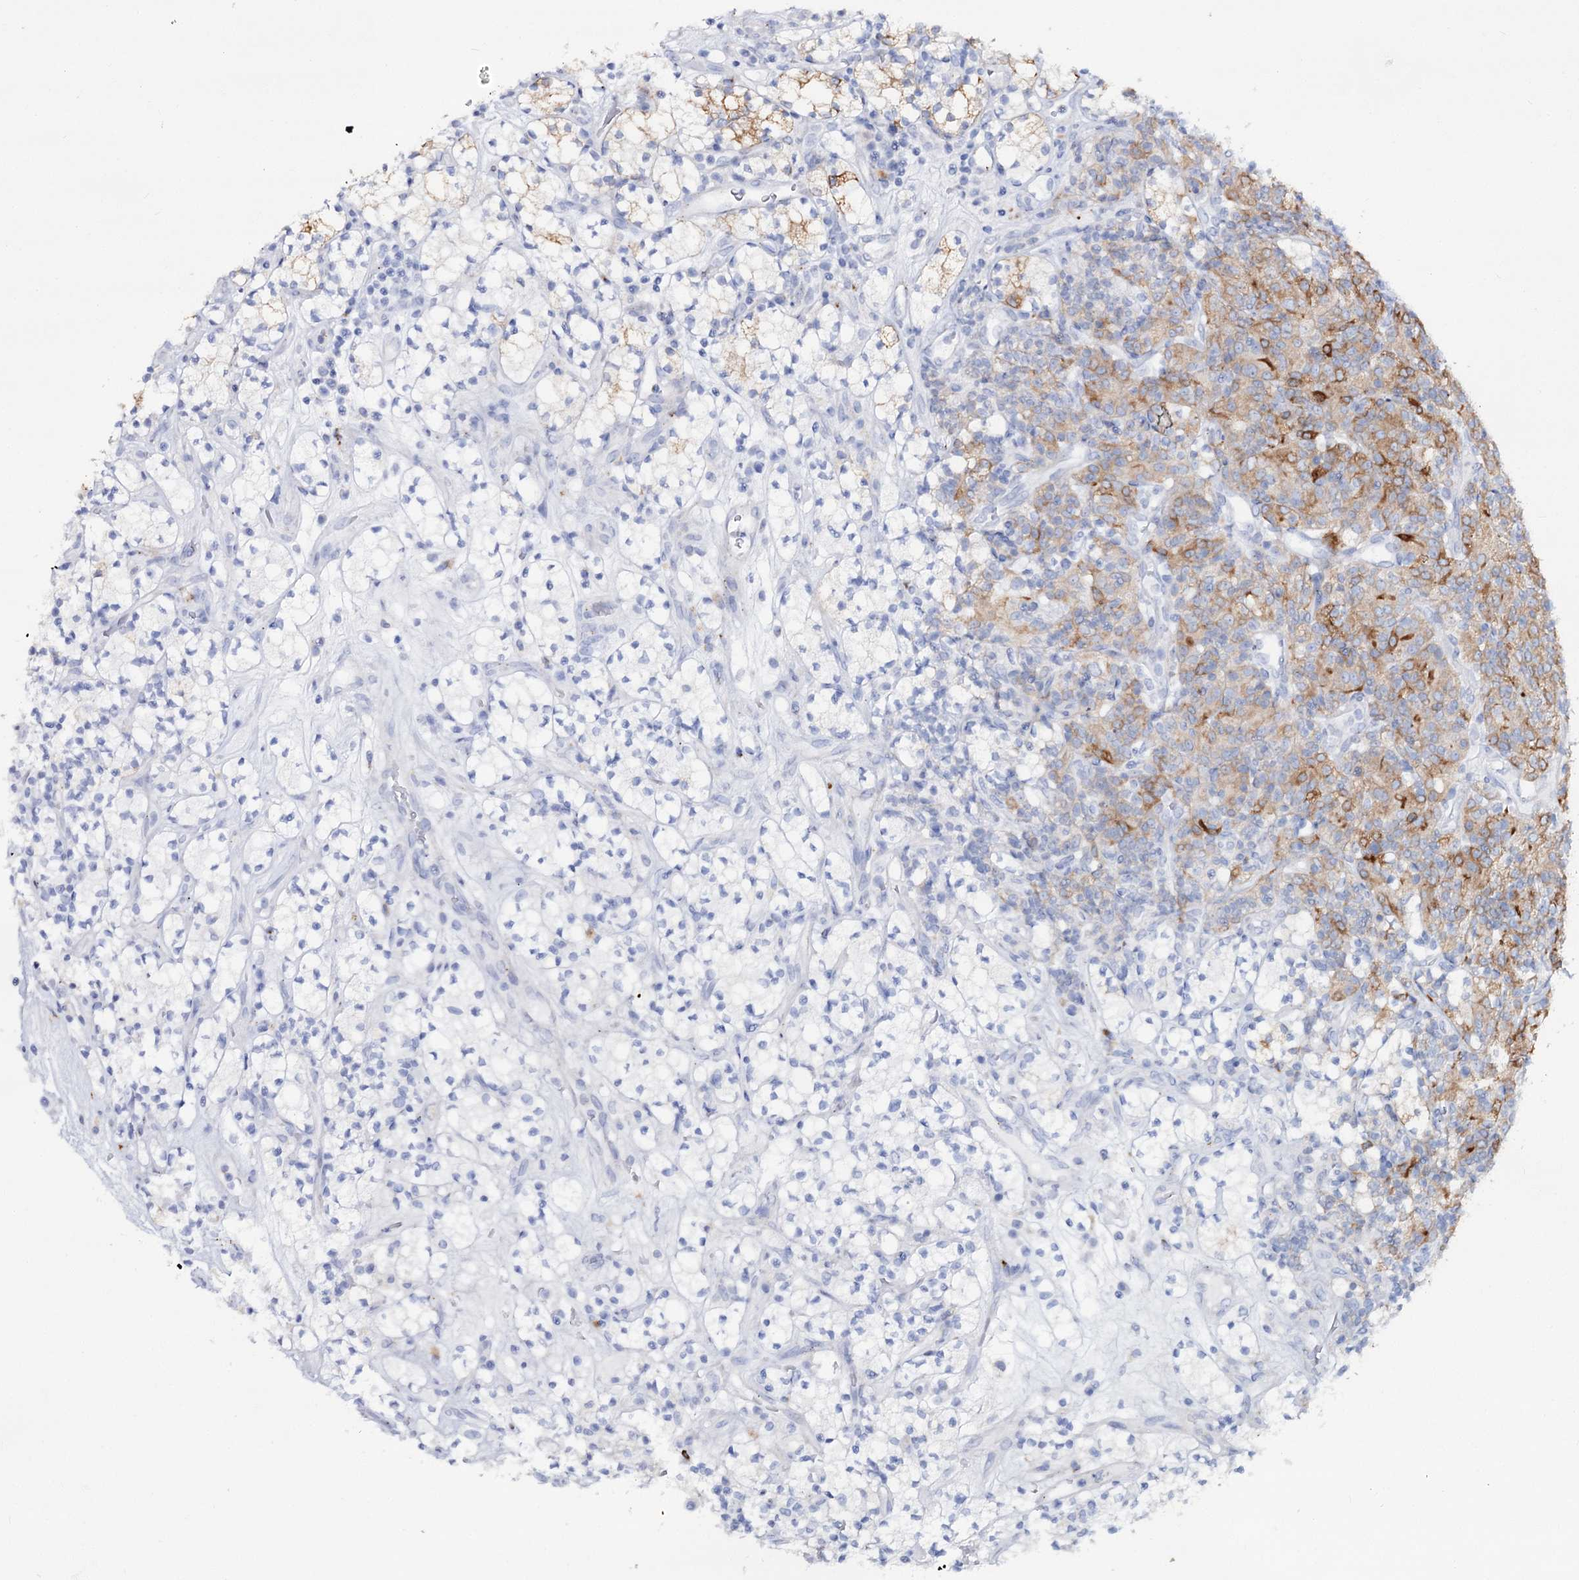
{"staining": {"intensity": "moderate", "quantity": ">75%", "location": "cytoplasmic/membranous"}, "tissue": "renal cancer", "cell_type": "Tumor cells", "image_type": "cancer", "snomed": [{"axis": "morphology", "description": "Adenocarcinoma, NOS"}, {"axis": "topography", "description": "Kidney"}], "caption": "This histopathology image demonstrates immunohistochemistry (IHC) staining of human renal cancer, with medium moderate cytoplasmic/membranous positivity in approximately >75% of tumor cells.", "gene": "SLC3A1", "patient": {"sex": "male", "age": 77}}